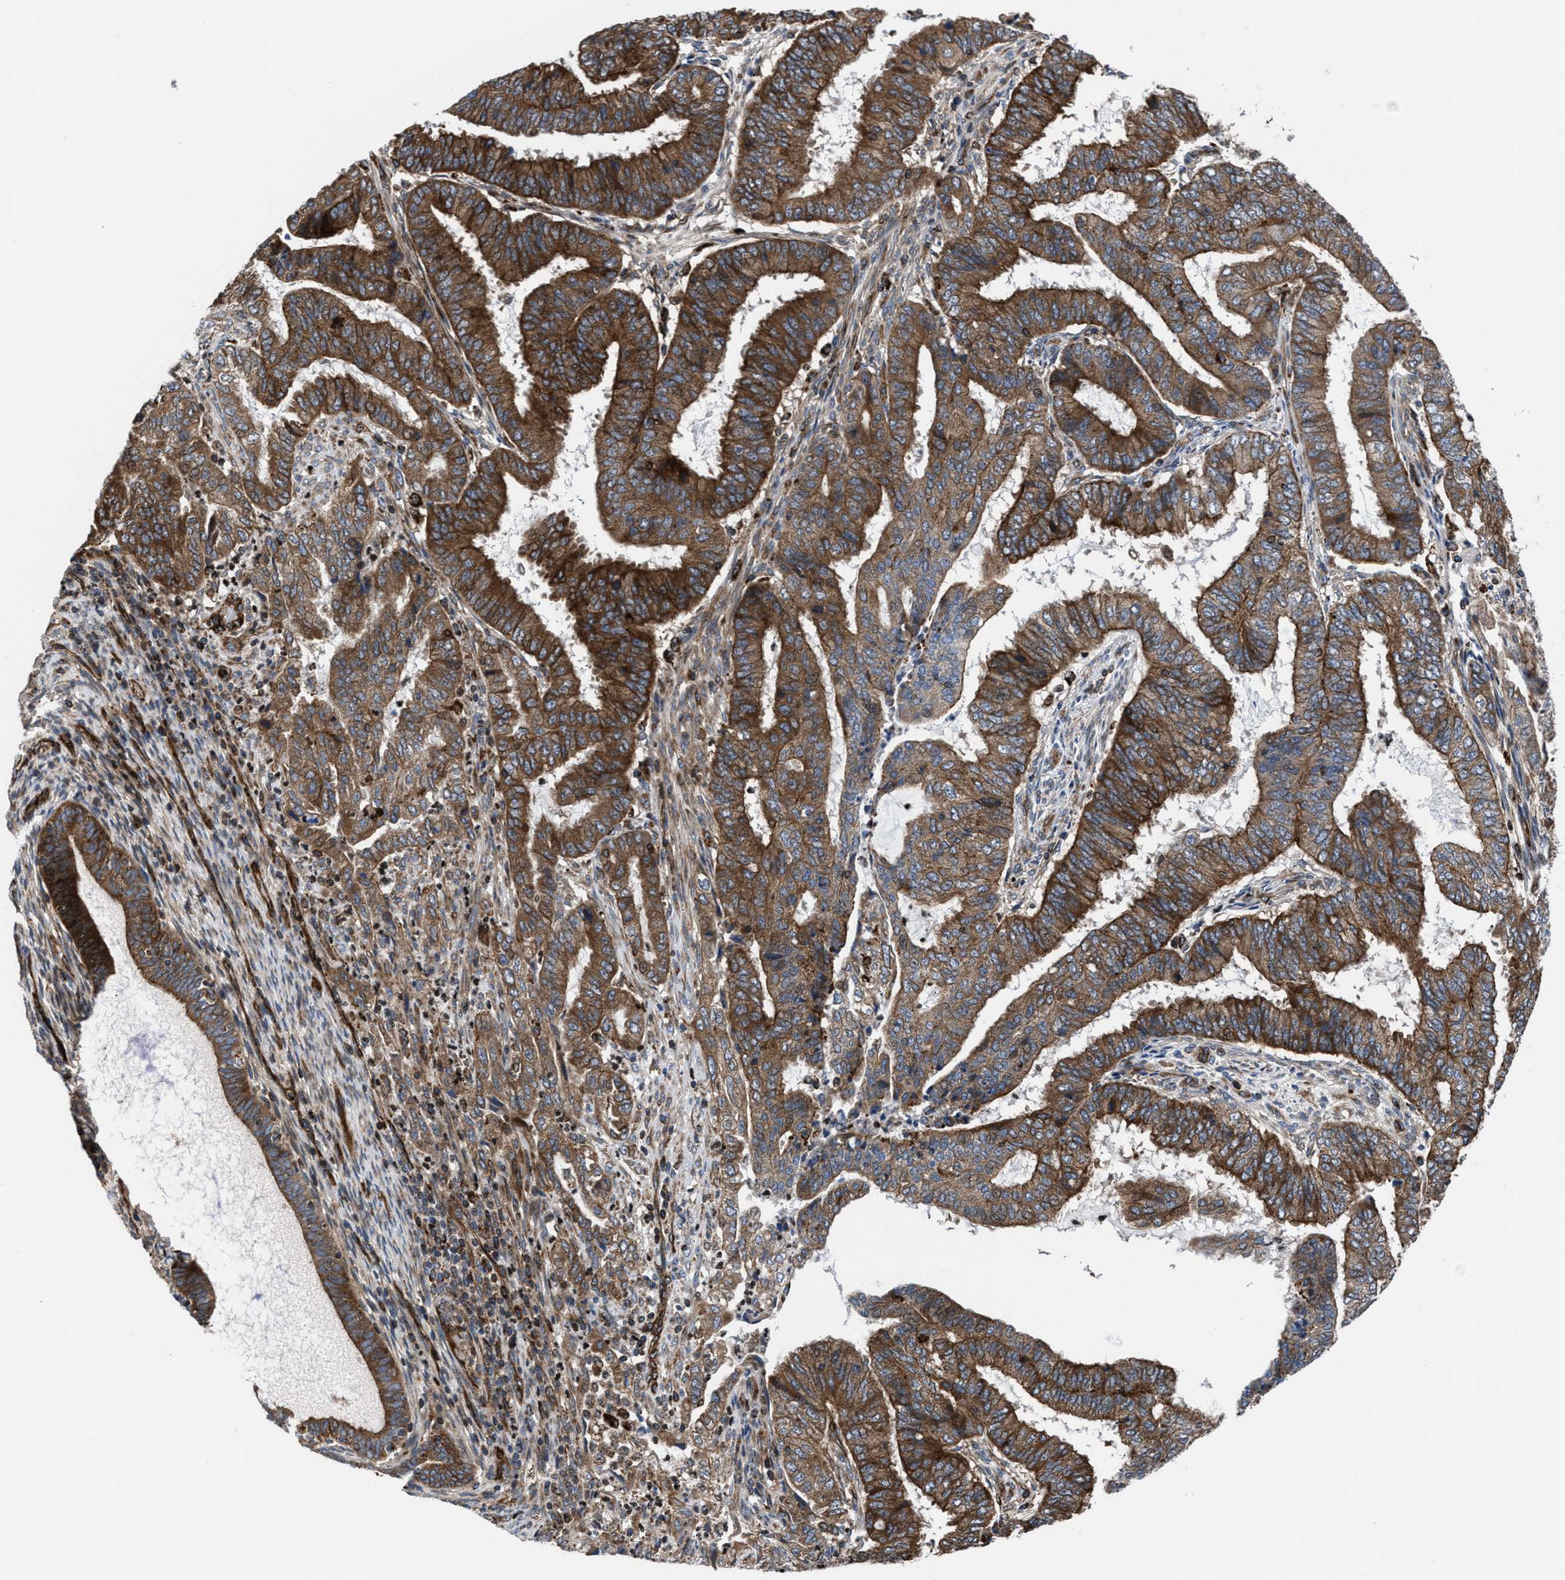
{"staining": {"intensity": "strong", "quantity": ">75%", "location": "cytoplasmic/membranous"}, "tissue": "endometrial cancer", "cell_type": "Tumor cells", "image_type": "cancer", "snomed": [{"axis": "morphology", "description": "Adenocarcinoma, NOS"}, {"axis": "topography", "description": "Endometrium"}], "caption": "Human endometrial cancer stained with a protein marker shows strong staining in tumor cells.", "gene": "PRR15L", "patient": {"sex": "female", "age": 51}}